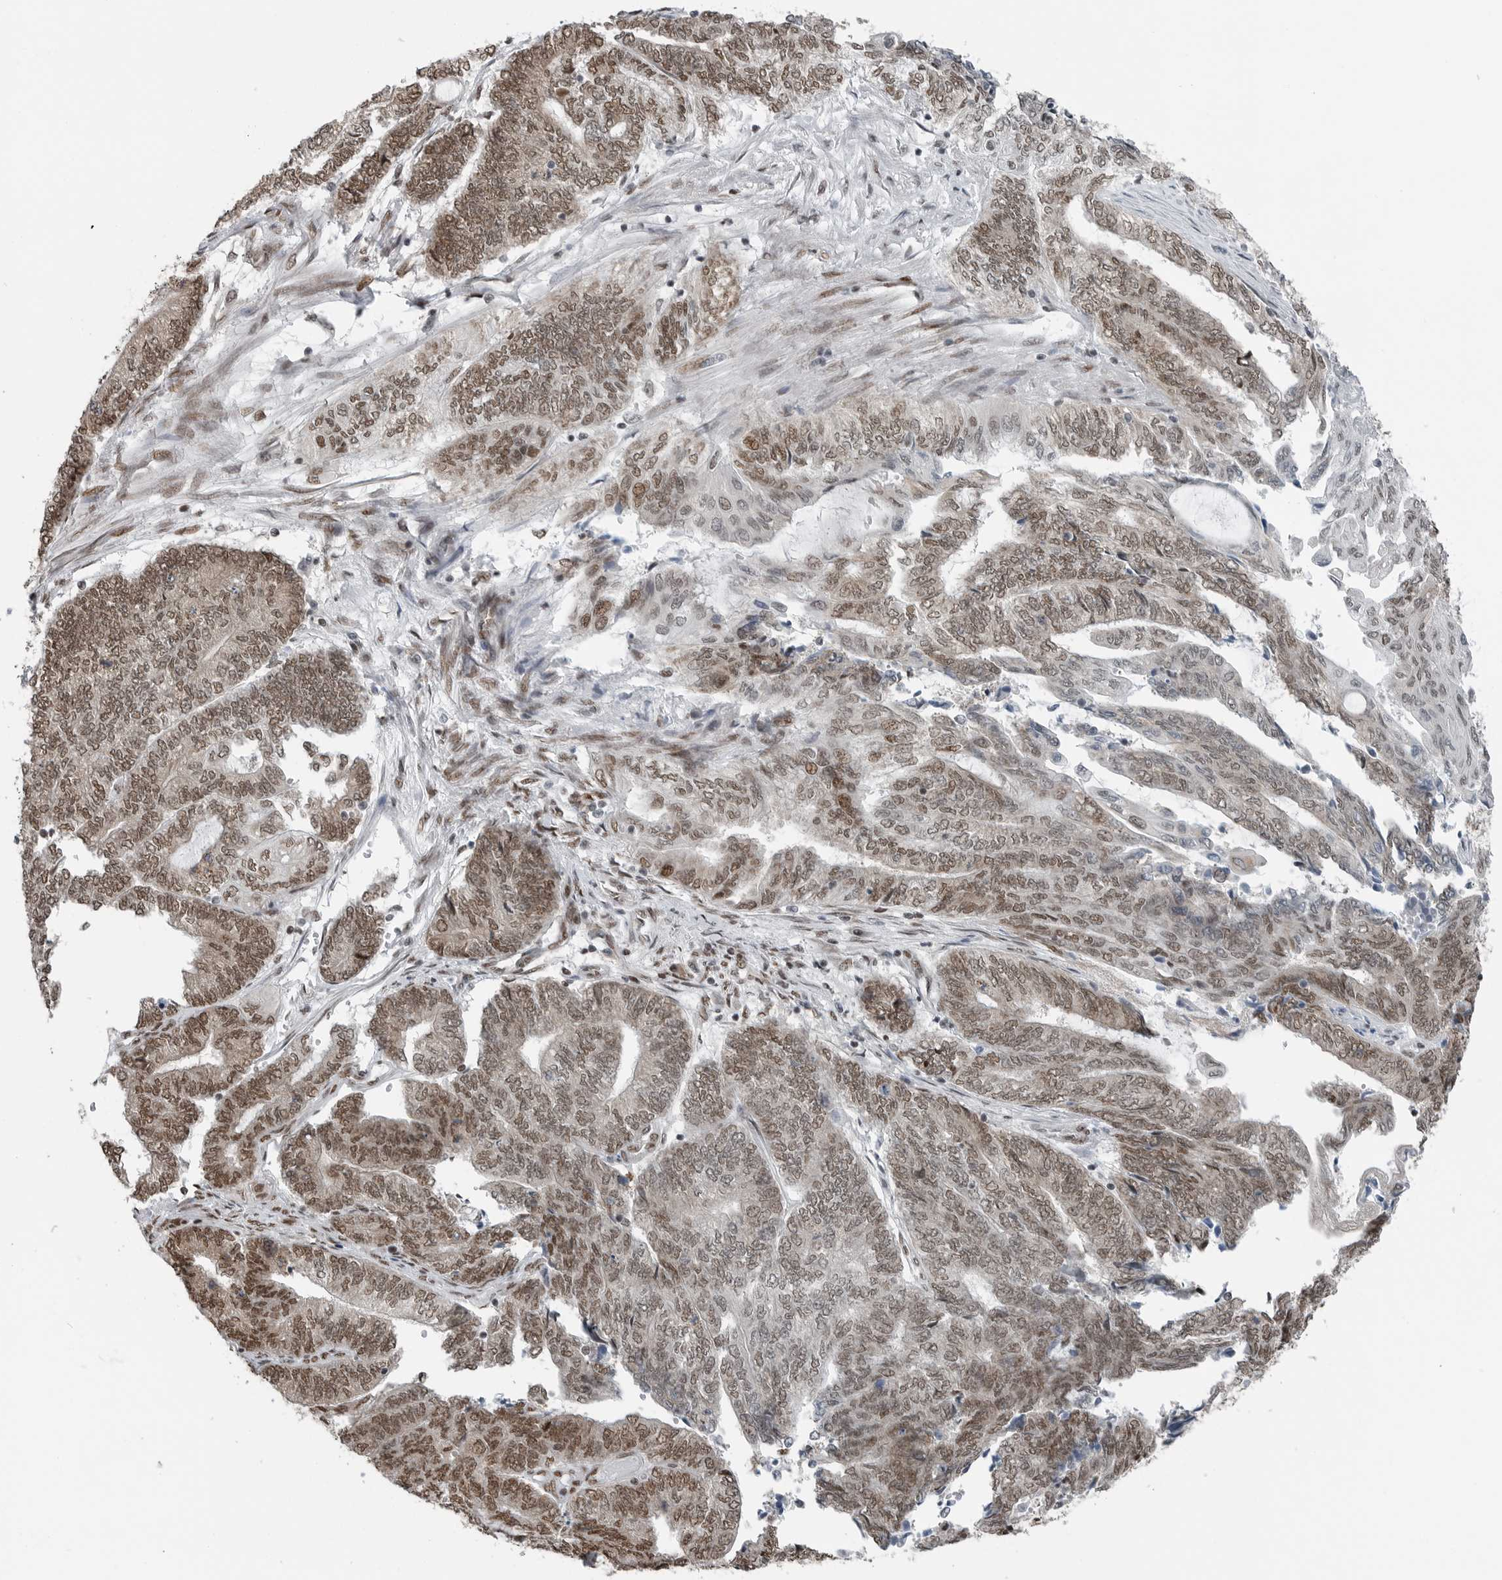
{"staining": {"intensity": "moderate", "quantity": ">75%", "location": "nuclear"}, "tissue": "endometrial cancer", "cell_type": "Tumor cells", "image_type": "cancer", "snomed": [{"axis": "morphology", "description": "Adenocarcinoma, NOS"}, {"axis": "topography", "description": "Uterus"}, {"axis": "topography", "description": "Endometrium"}], "caption": "Immunohistochemistry histopathology image of human endometrial cancer stained for a protein (brown), which displays medium levels of moderate nuclear staining in approximately >75% of tumor cells.", "gene": "BLZF1", "patient": {"sex": "female", "age": 70}}